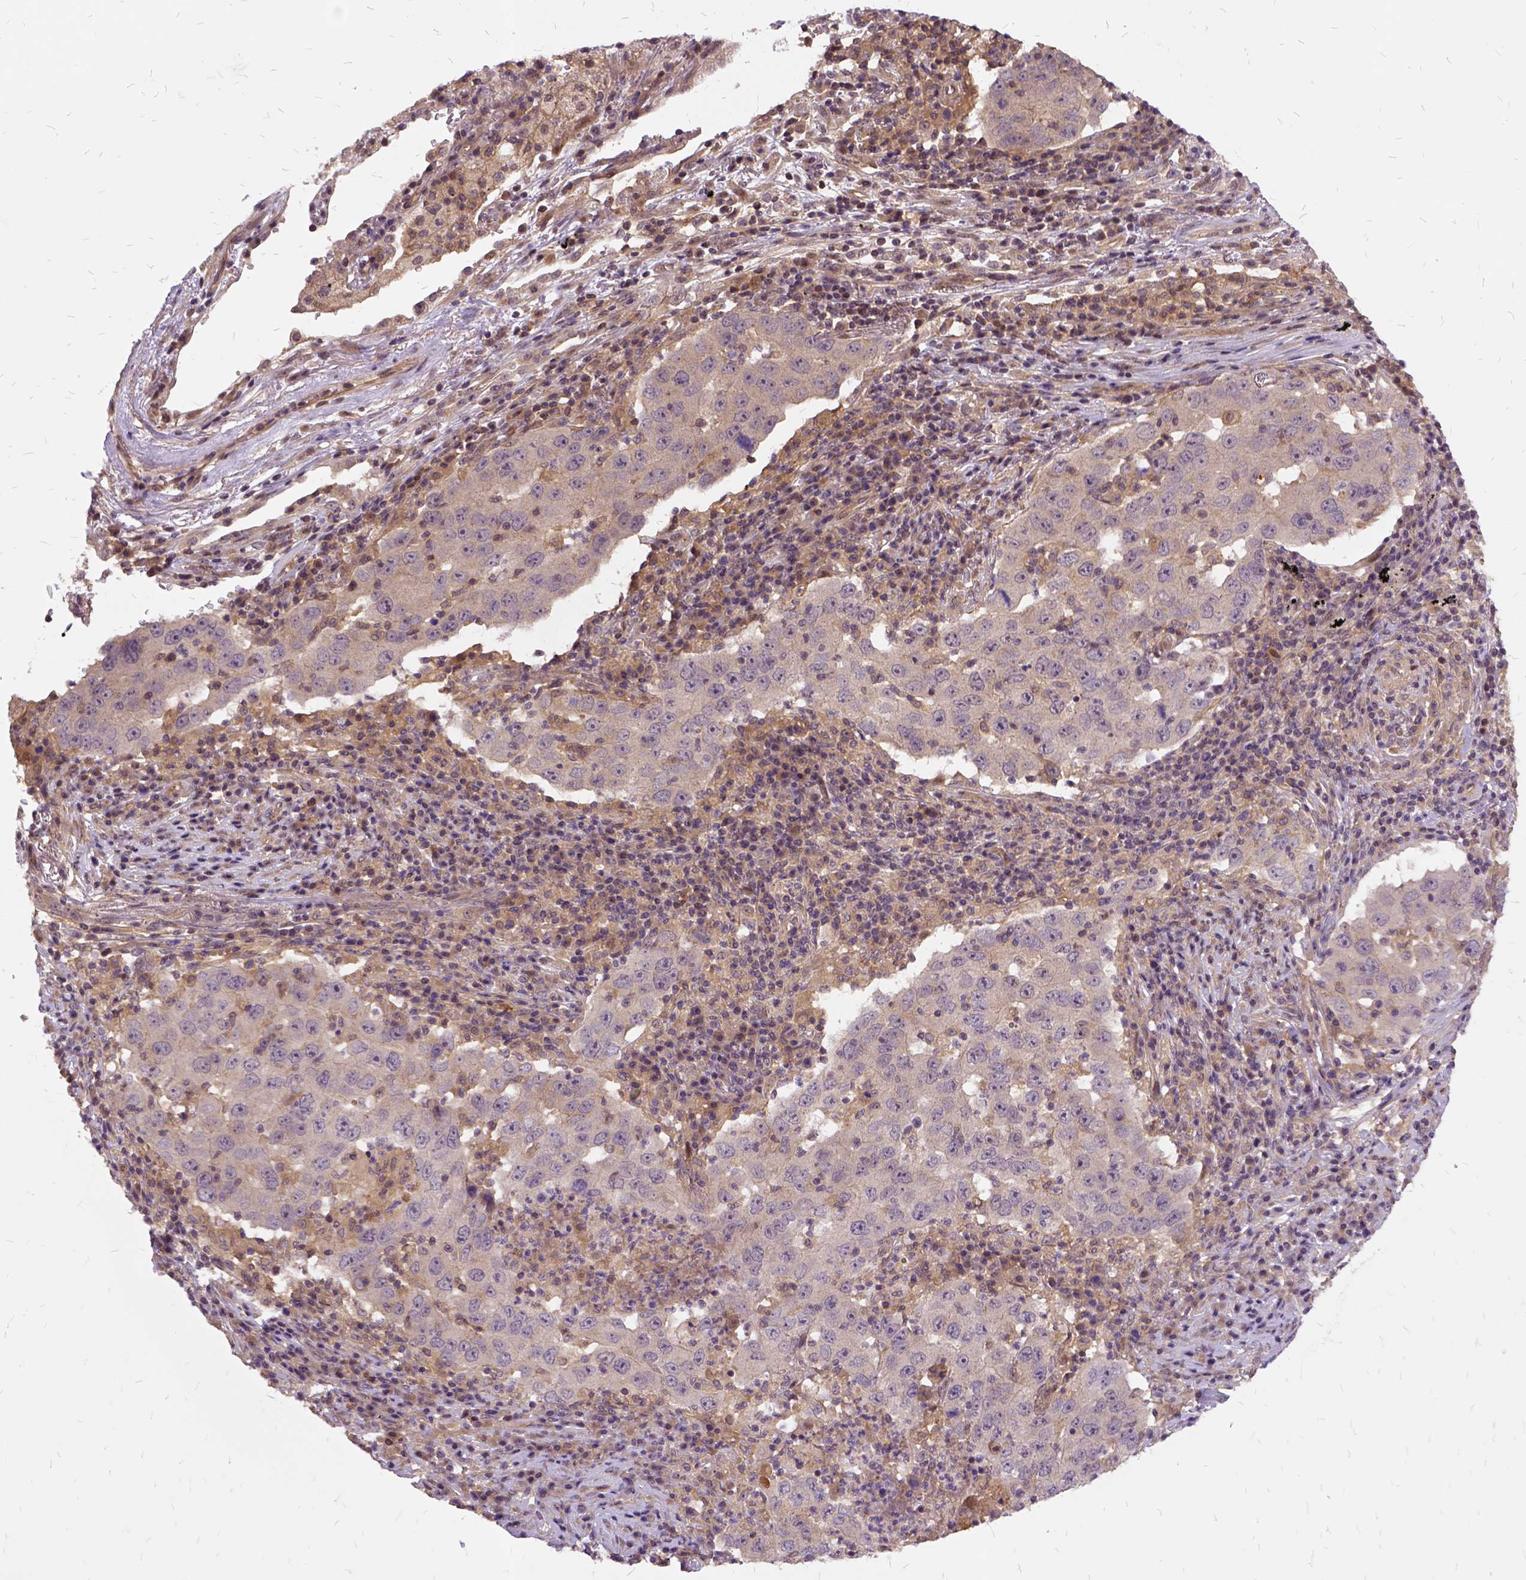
{"staining": {"intensity": "negative", "quantity": "none", "location": "none"}, "tissue": "lung cancer", "cell_type": "Tumor cells", "image_type": "cancer", "snomed": [{"axis": "morphology", "description": "Adenocarcinoma, NOS"}, {"axis": "topography", "description": "Lung"}], "caption": "A high-resolution histopathology image shows immunohistochemistry staining of adenocarcinoma (lung), which displays no significant positivity in tumor cells. The staining is performed using DAB brown chromogen with nuclei counter-stained in using hematoxylin.", "gene": "ILRUN", "patient": {"sex": "male", "age": 73}}